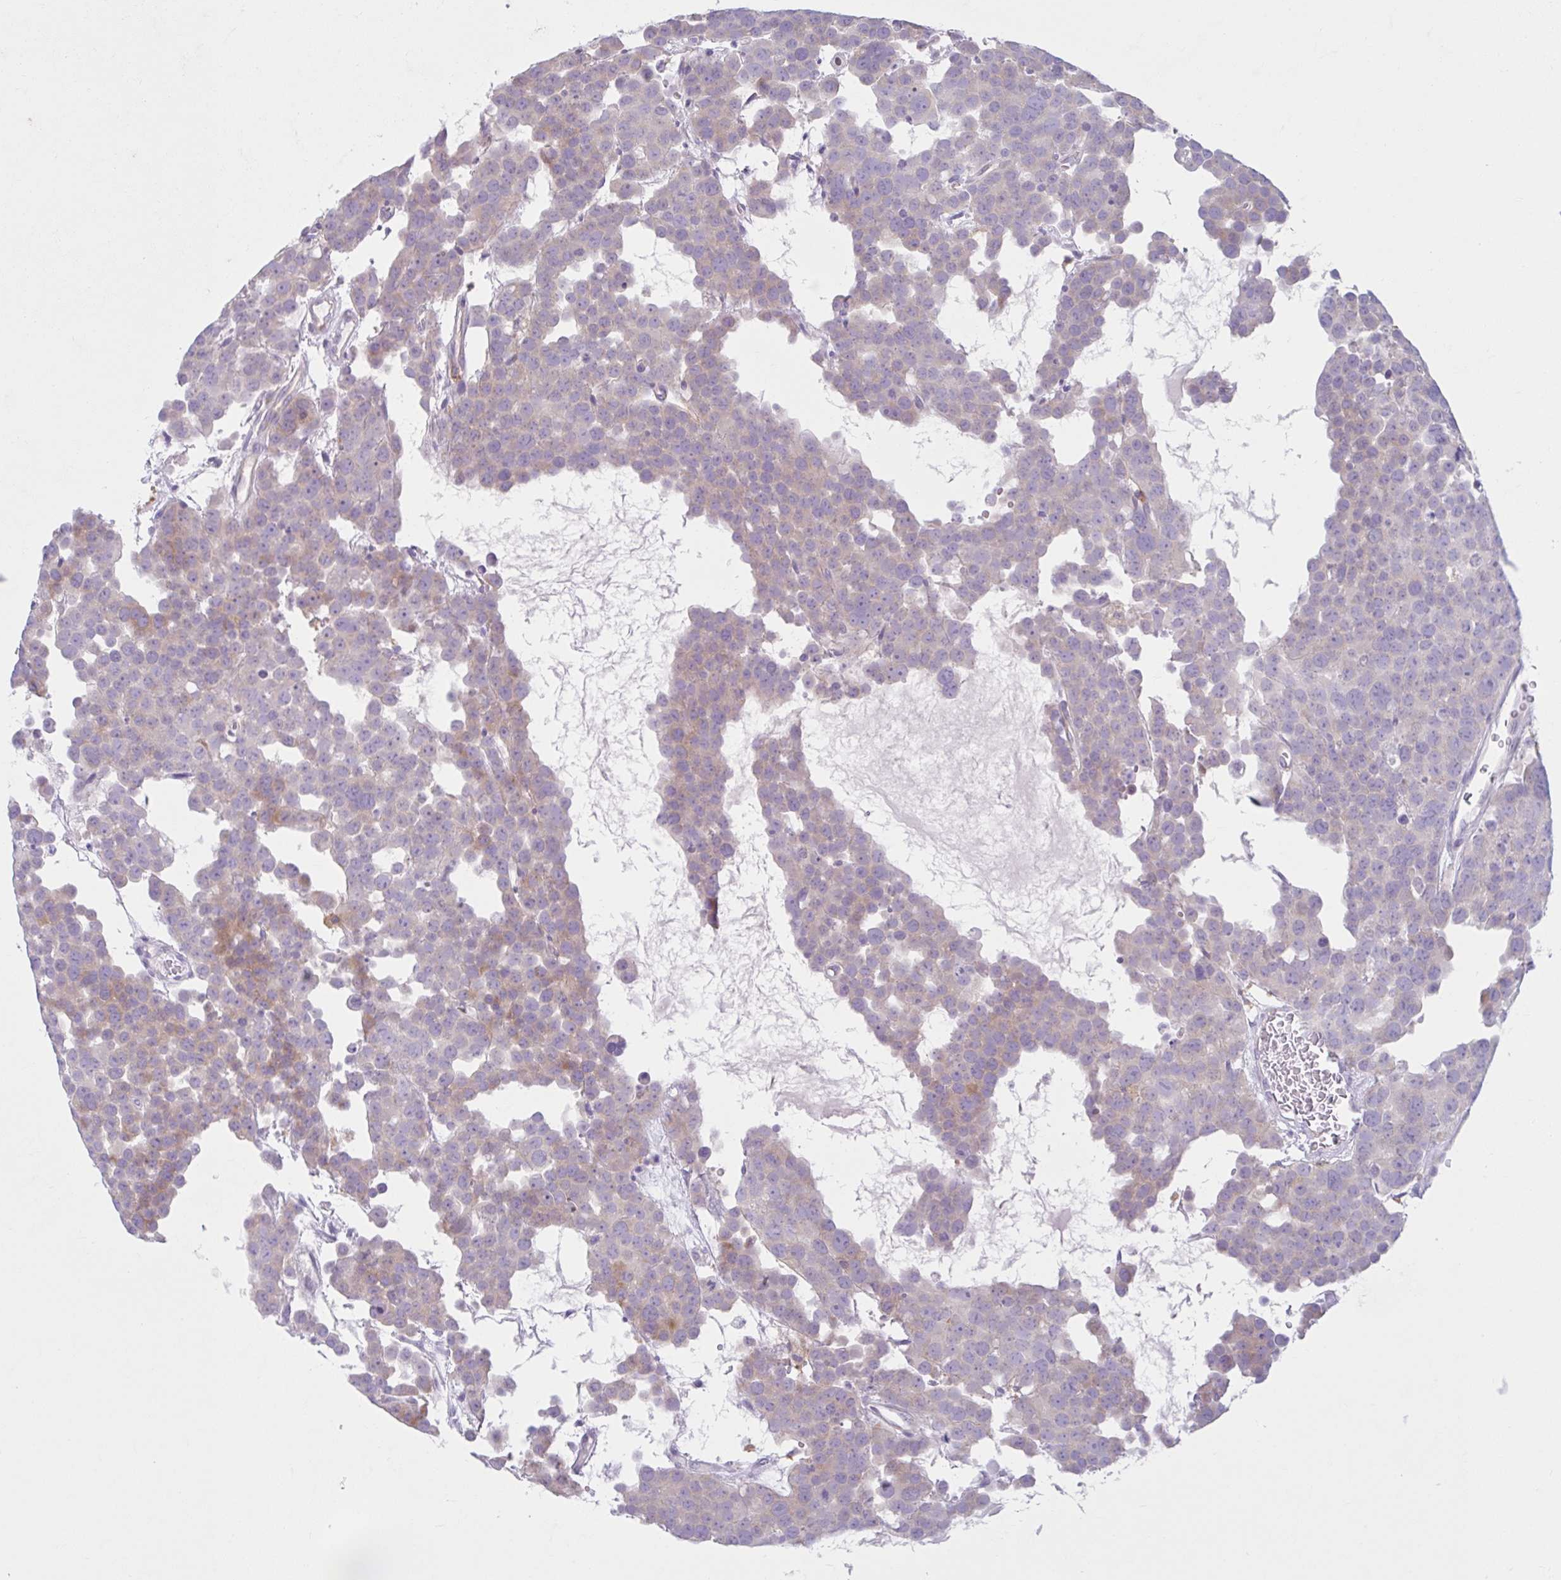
{"staining": {"intensity": "weak", "quantity": "25%-75%", "location": "cytoplasmic/membranous"}, "tissue": "testis cancer", "cell_type": "Tumor cells", "image_type": "cancer", "snomed": [{"axis": "morphology", "description": "Seminoma, NOS"}, {"axis": "topography", "description": "Testis"}], "caption": "Immunohistochemical staining of human testis cancer (seminoma) demonstrates low levels of weak cytoplasmic/membranous protein staining in about 25%-75% of tumor cells.", "gene": "CEP120", "patient": {"sex": "male", "age": 71}}